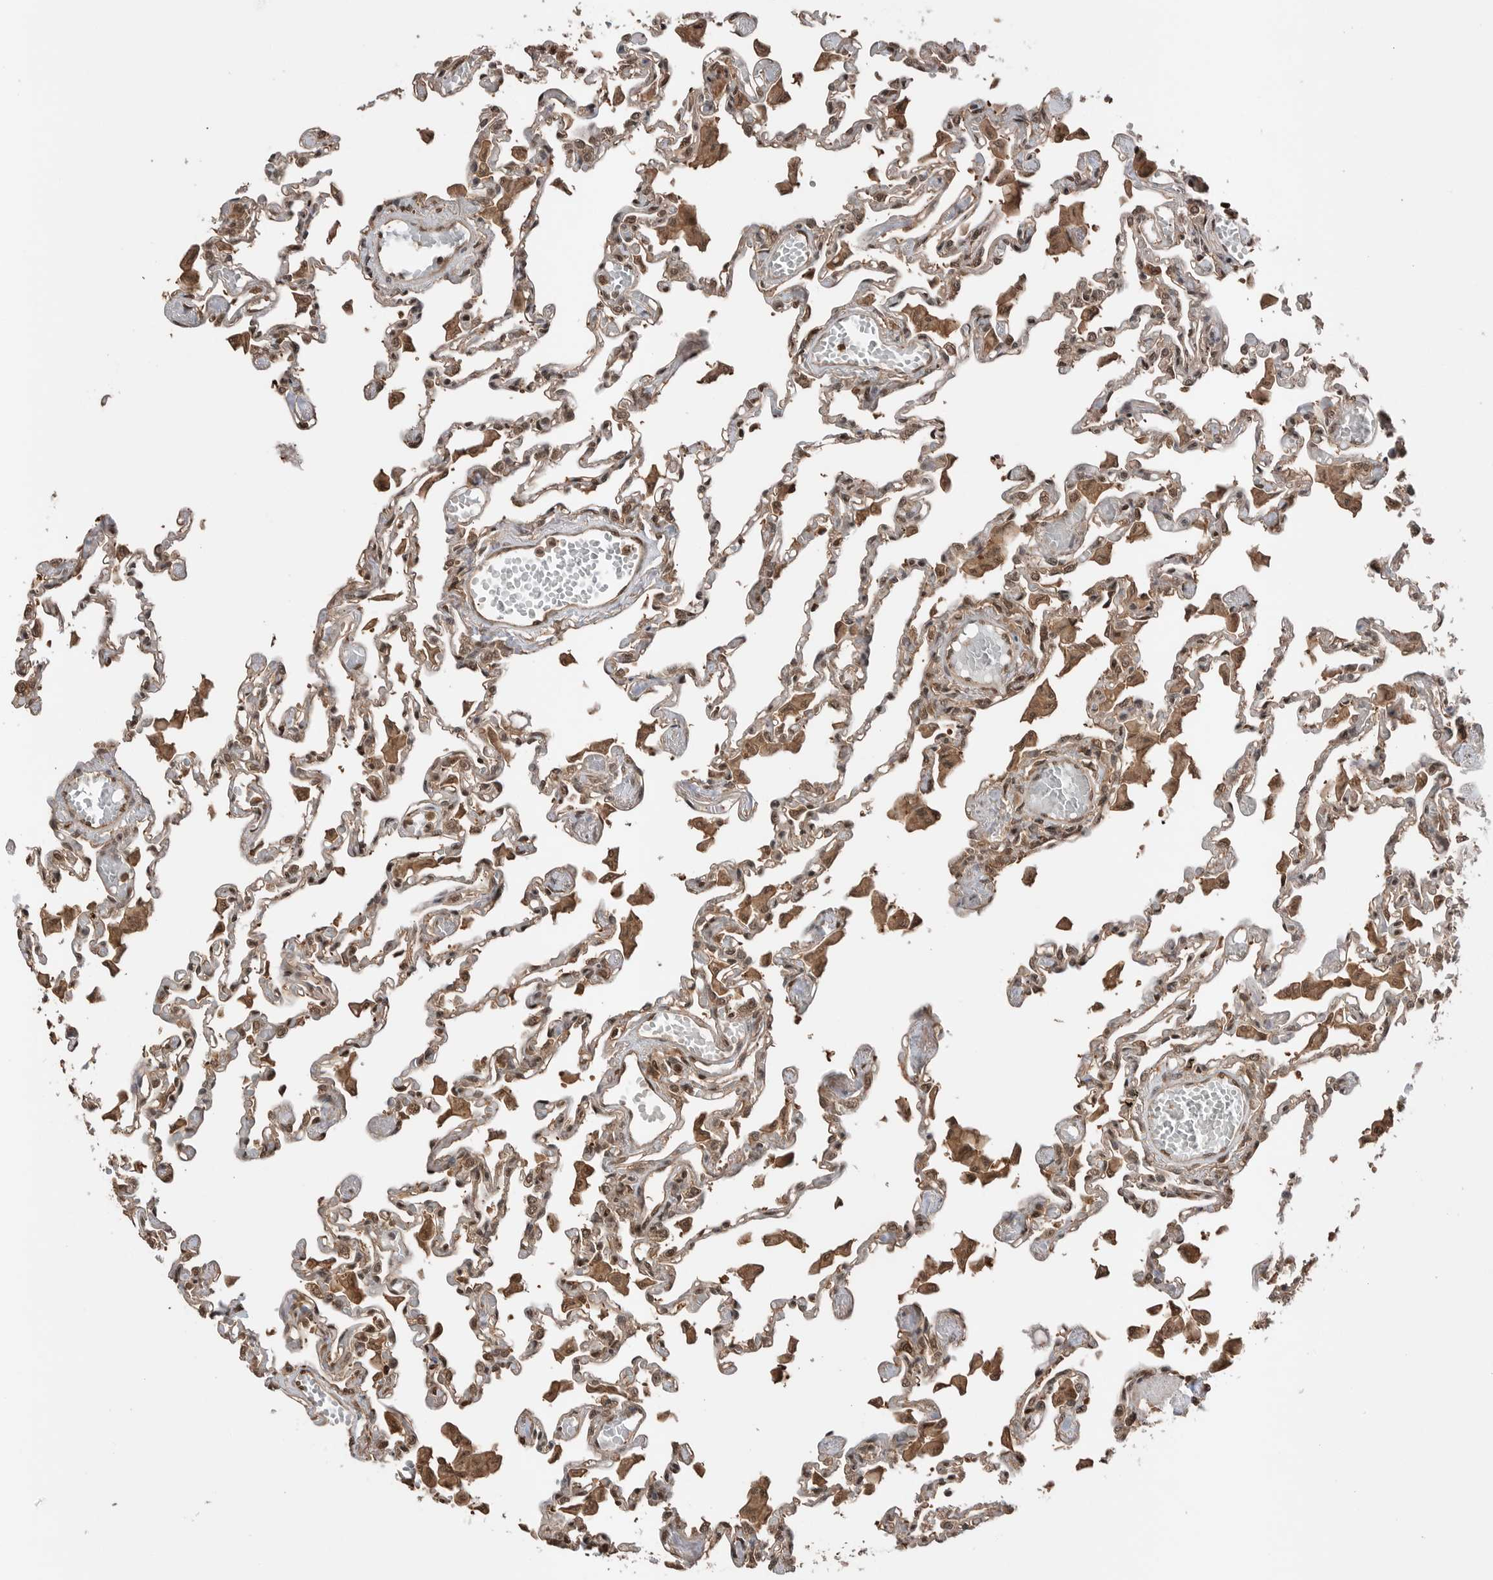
{"staining": {"intensity": "moderate", "quantity": "25%-75%", "location": "cytoplasmic/membranous"}, "tissue": "lung", "cell_type": "Alveolar cells", "image_type": "normal", "snomed": [{"axis": "morphology", "description": "Normal tissue, NOS"}, {"axis": "topography", "description": "Bronchus"}, {"axis": "topography", "description": "Lung"}], "caption": "A medium amount of moderate cytoplasmic/membranous expression is seen in about 25%-75% of alveolar cells in benign lung. Ihc stains the protein of interest in brown and the nuclei are stained blue.", "gene": "PEAK1", "patient": {"sex": "female", "age": 49}}